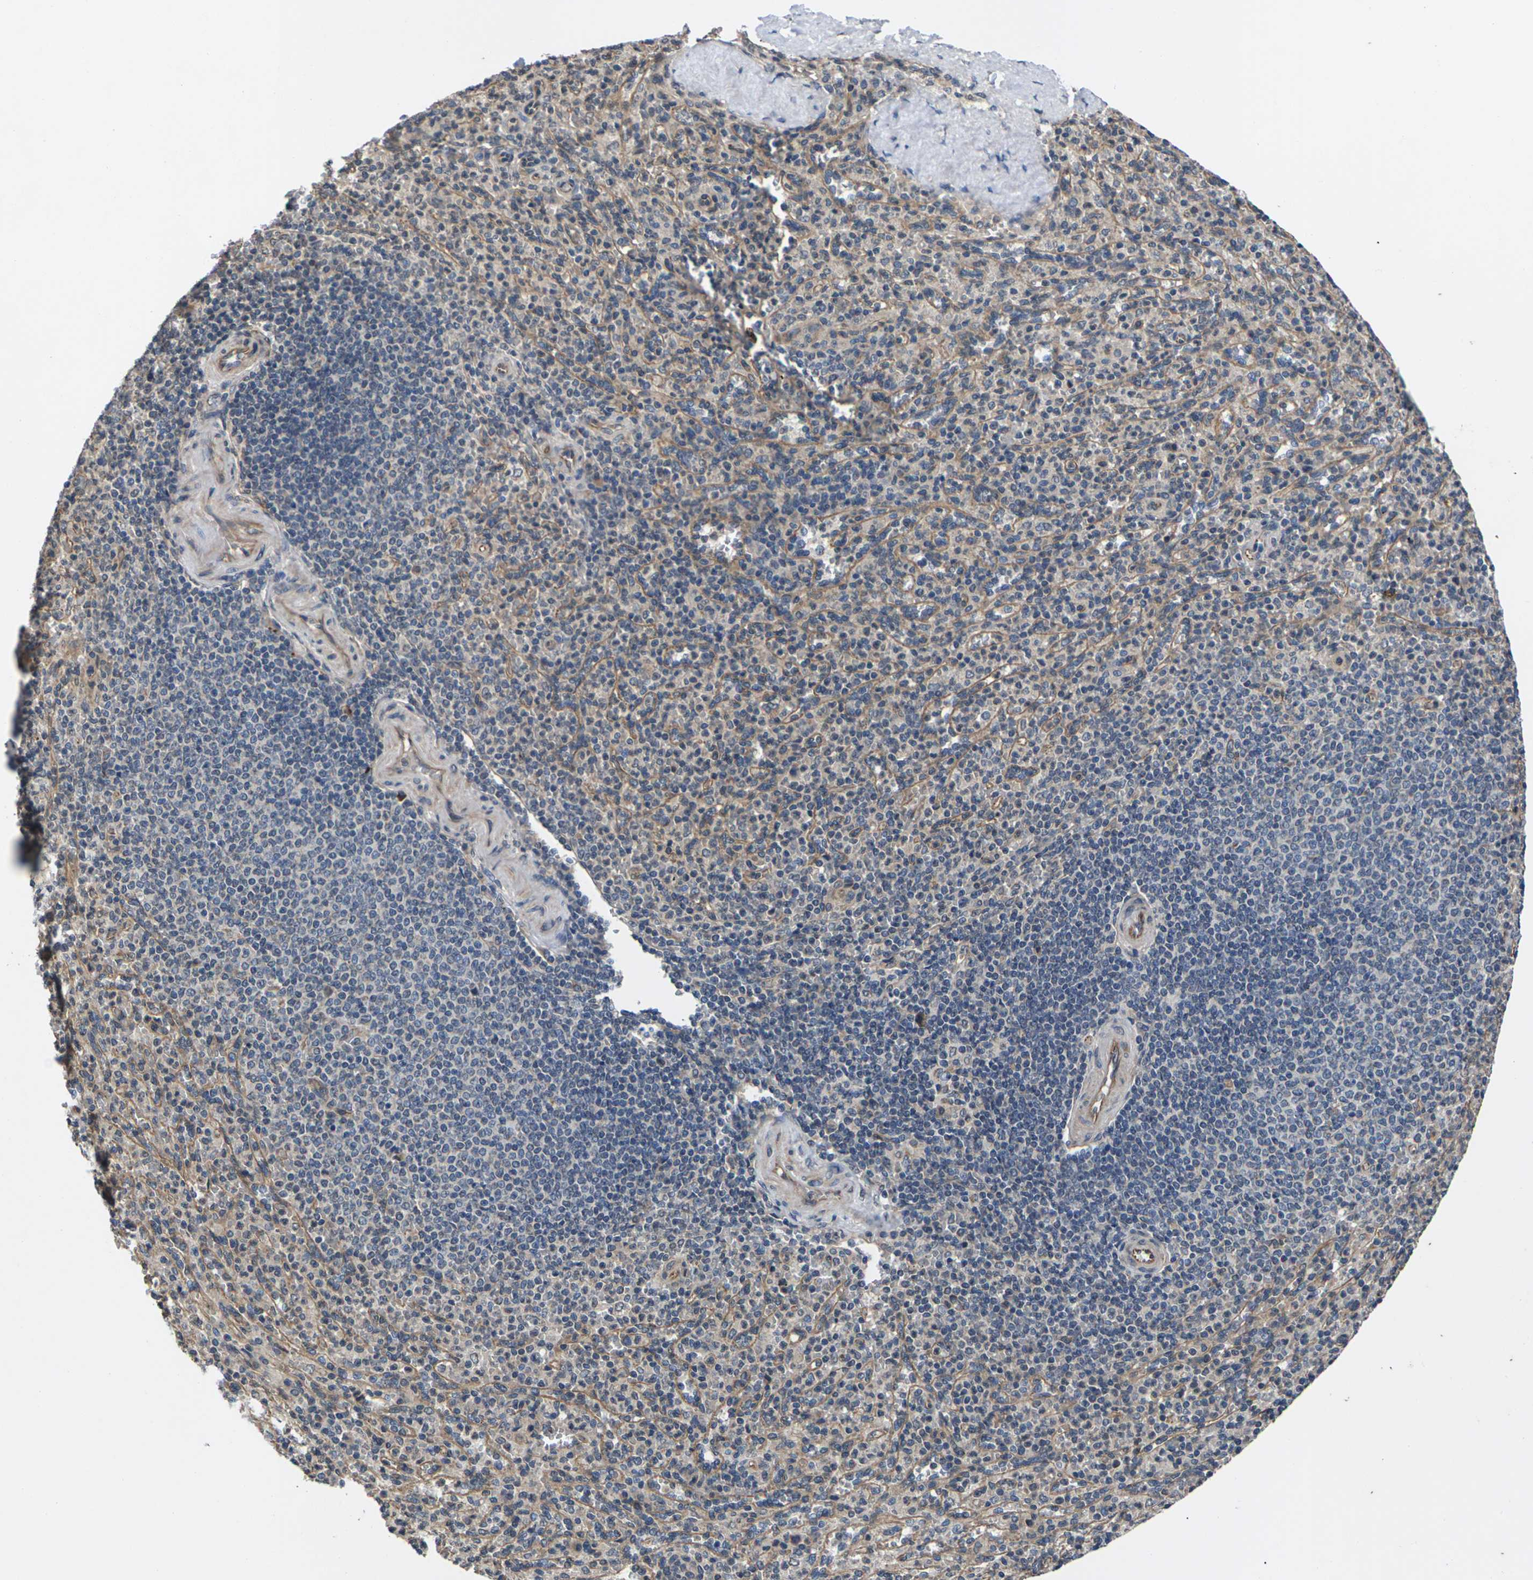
{"staining": {"intensity": "moderate", "quantity": ">75%", "location": "cytoplasmic/membranous"}, "tissue": "spleen", "cell_type": "Cells in red pulp", "image_type": "normal", "snomed": [{"axis": "morphology", "description": "Normal tissue, NOS"}, {"axis": "topography", "description": "Spleen"}], "caption": "The photomicrograph shows a brown stain indicating the presence of a protein in the cytoplasmic/membranous of cells in red pulp in spleen. (DAB IHC with brightfield microscopy, high magnification).", "gene": "DKK2", "patient": {"sex": "male", "age": 36}}